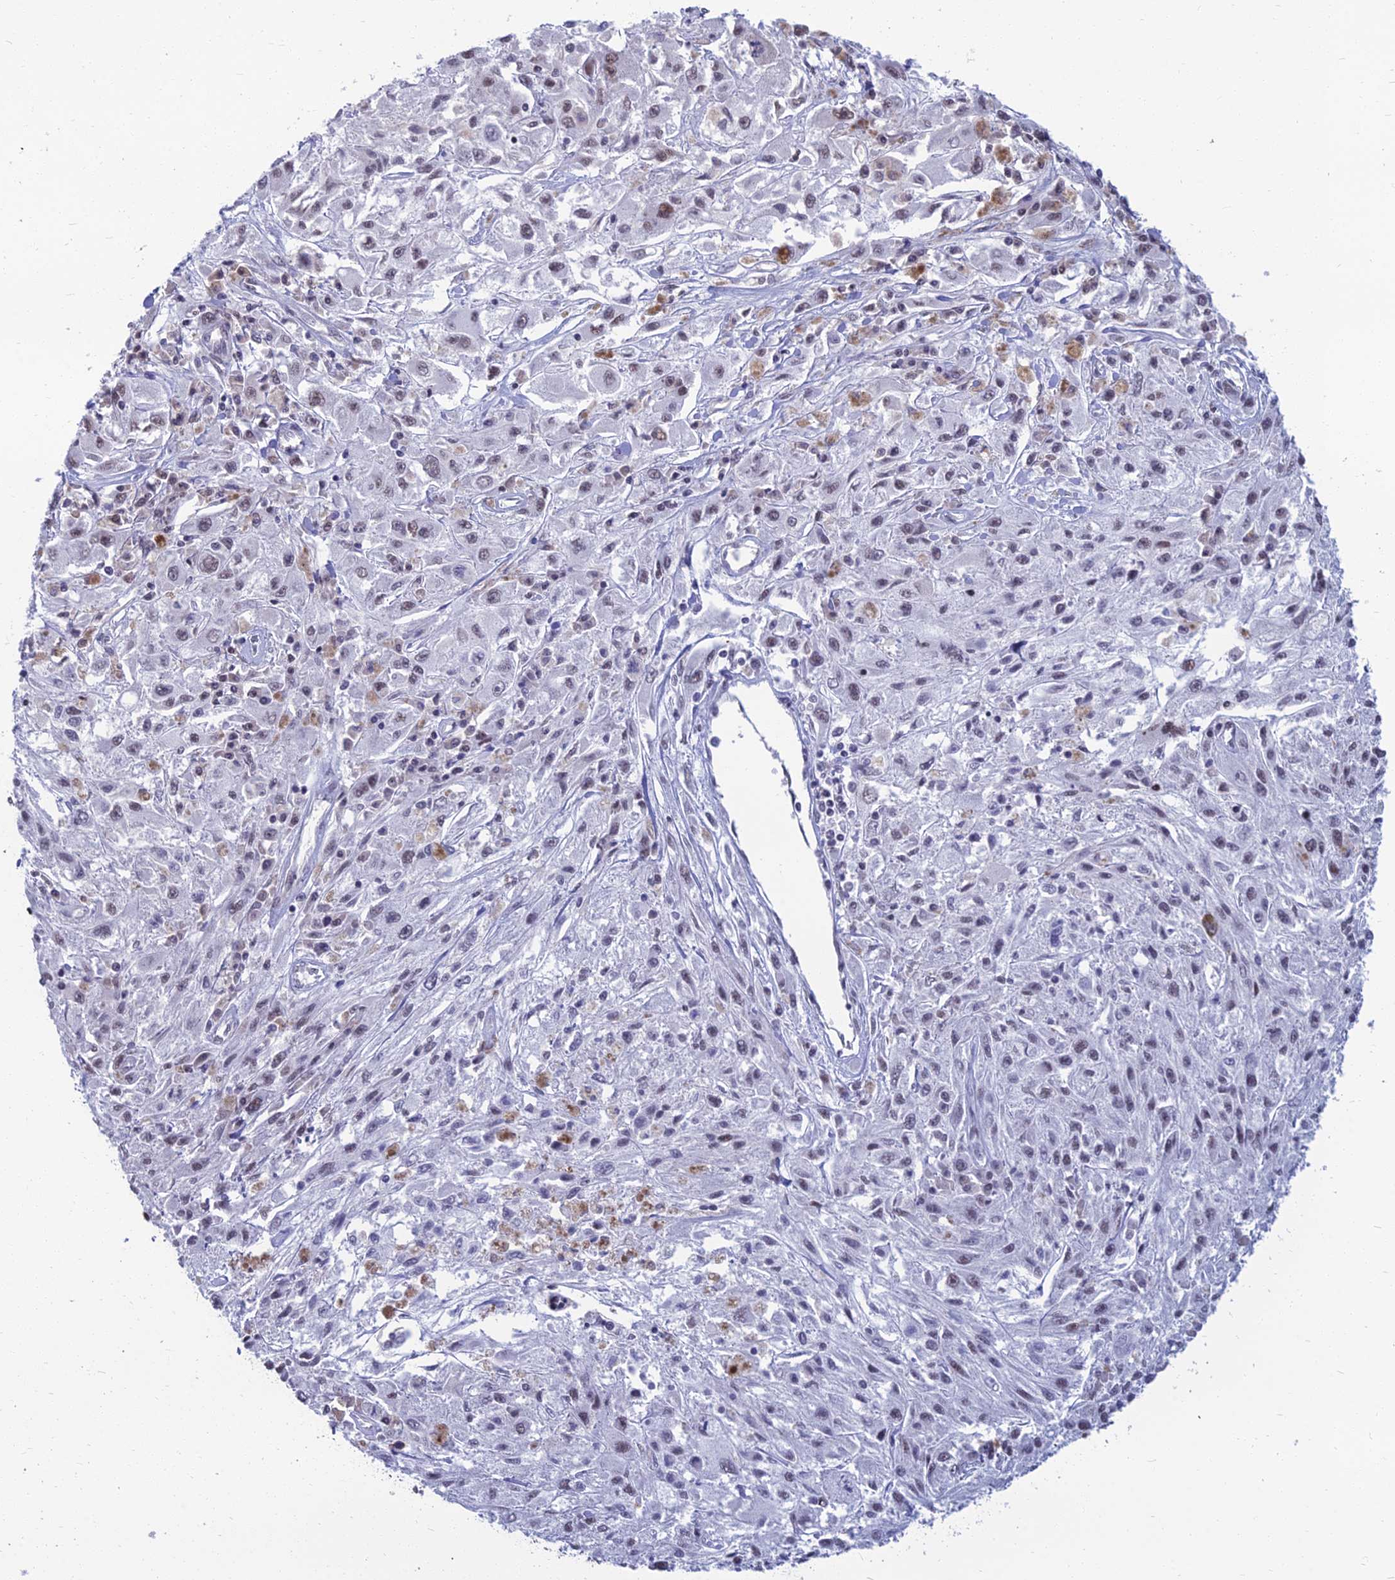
{"staining": {"intensity": "negative", "quantity": "none", "location": "none"}, "tissue": "melanoma", "cell_type": "Tumor cells", "image_type": "cancer", "snomed": [{"axis": "morphology", "description": "Malignant melanoma, Metastatic site"}, {"axis": "topography", "description": "Skin"}], "caption": "The immunohistochemistry (IHC) photomicrograph has no significant expression in tumor cells of malignant melanoma (metastatic site) tissue.", "gene": "SRSF7", "patient": {"sex": "male", "age": 53}}